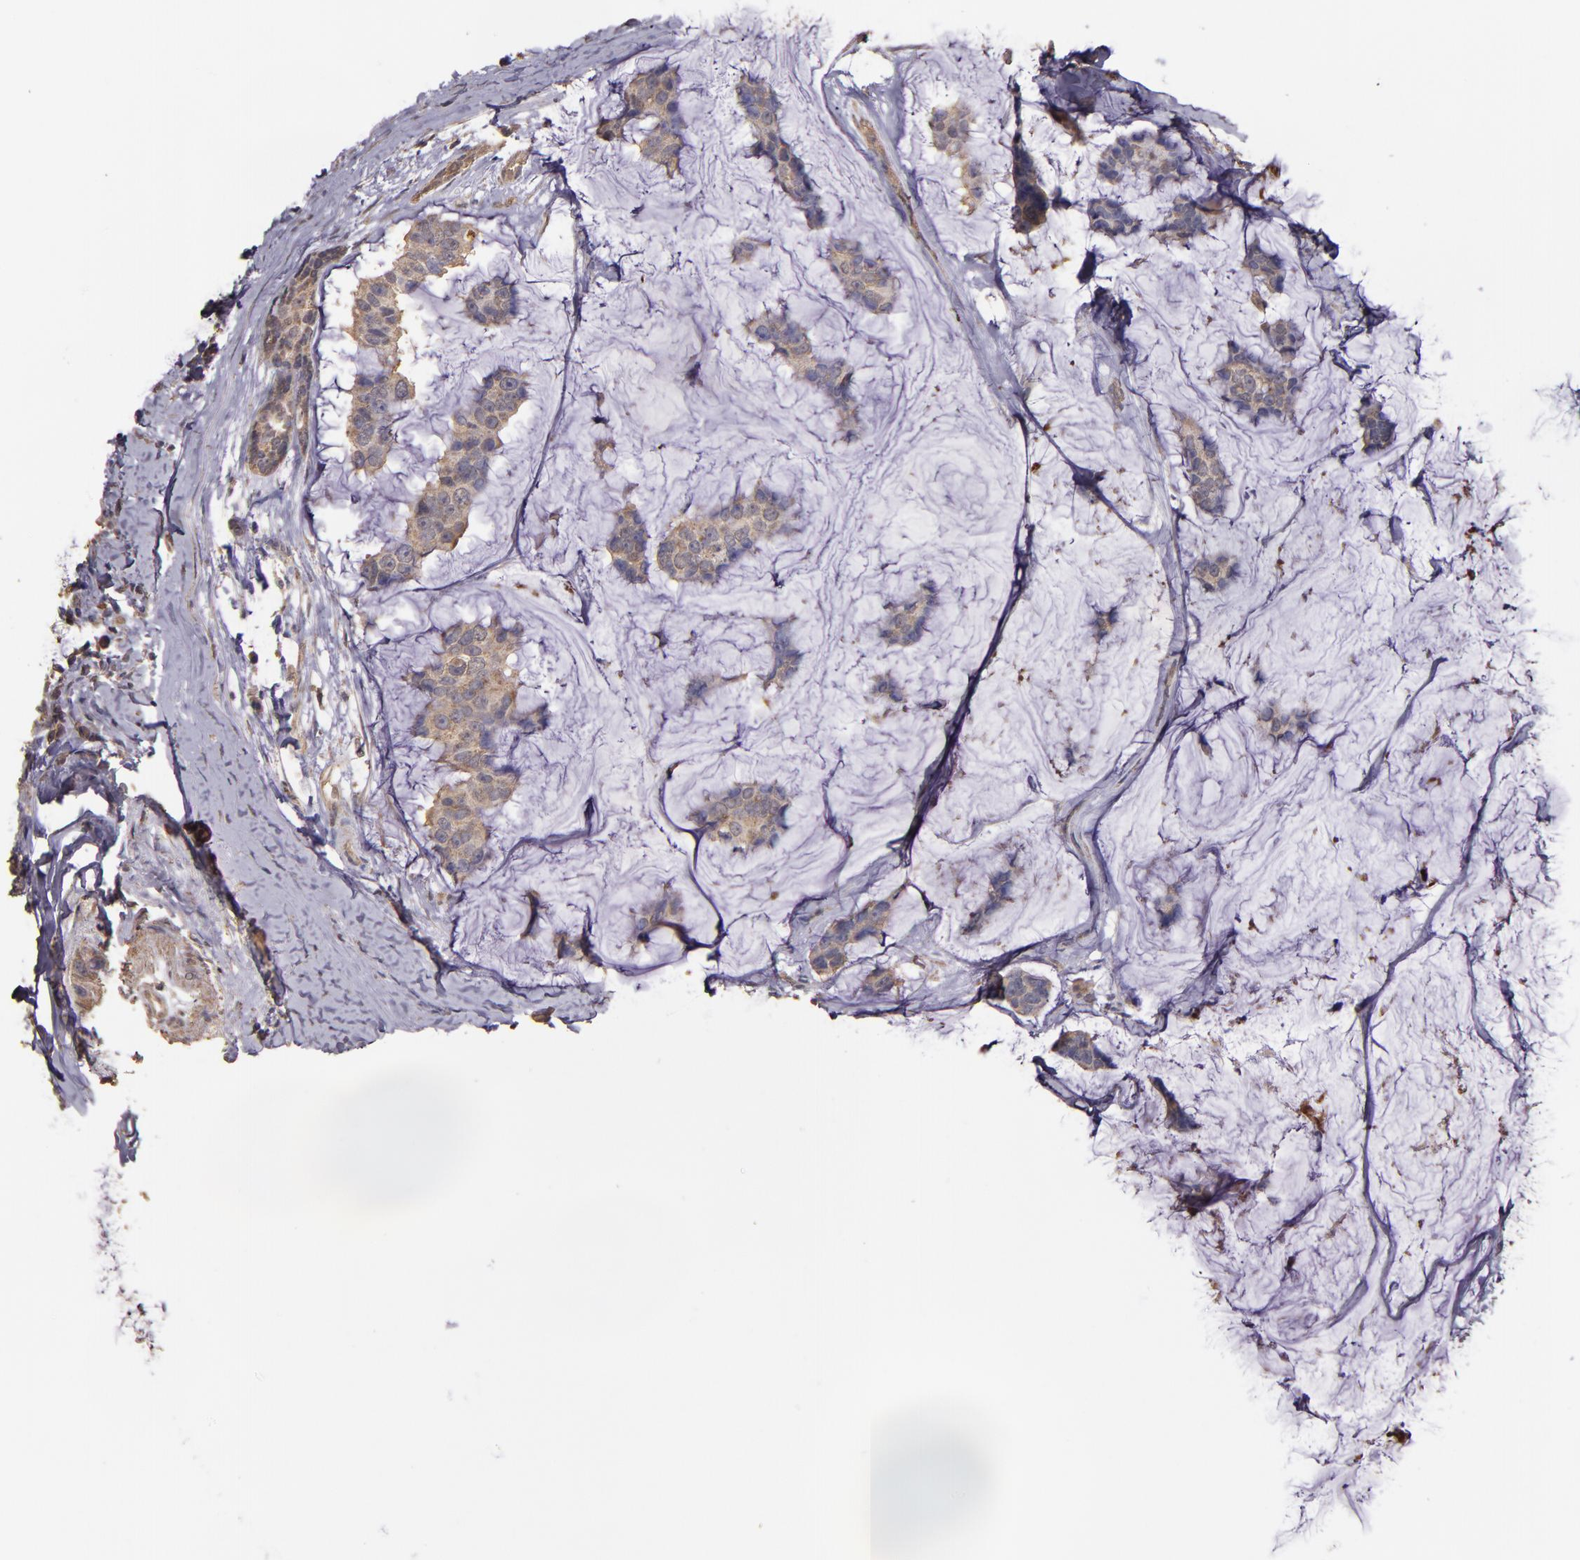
{"staining": {"intensity": "moderate", "quantity": ">75%", "location": "cytoplasmic/membranous"}, "tissue": "breast cancer", "cell_type": "Tumor cells", "image_type": "cancer", "snomed": [{"axis": "morphology", "description": "Normal tissue, NOS"}, {"axis": "morphology", "description": "Duct carcinoma"}, {"axis": "topography", "description": "Breast"}], "caption": "Brown immunohistochemical staining in breast cancer (infiltrating ductal carcinoma) demonstrates moderate cytoplasmic/membranous staining in approximately >75% of tumor cells. The staining was performed using DAB (3,3'-diaminobenzidine) to visualize the protein expression in brown, while the nuclei were stained in blue with hematoxylin (Magnification: 20x).", "gene": "HECTD1", "patient": {"sex": "female", "age": 50}}